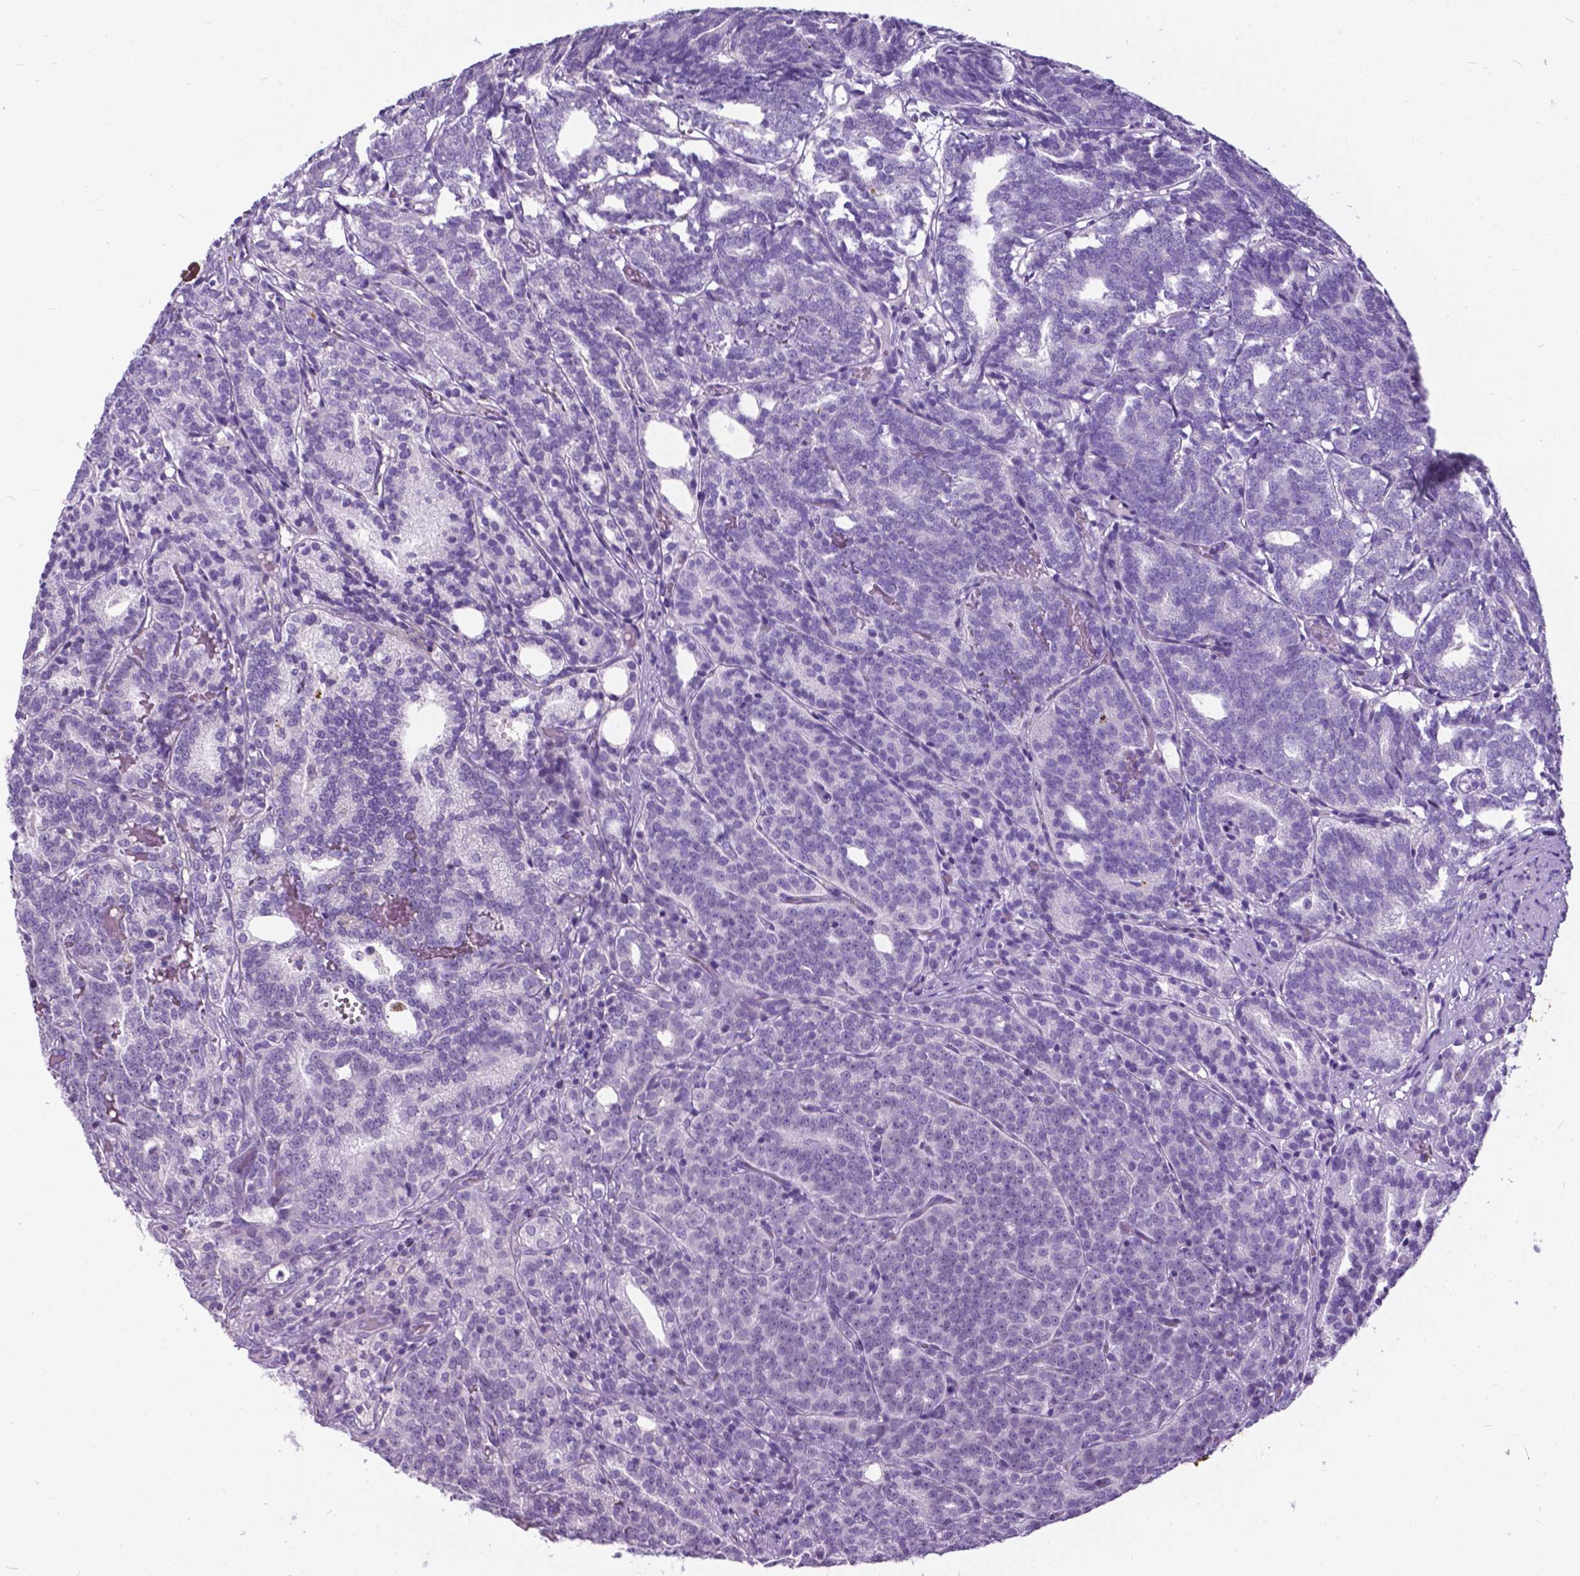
{"staining": {"intensity": "negative", "quantity": "none", "location": "none"}, "tissue": "prostate cancer", "cell_type": "Tumor cells", "image_type": "cancer", "snomed": [{"axis": "morphology", "description": "Adenocarcinoma, High grade"}, {"axis": "topography", "description": "Prostate"}], "caption": "DAB (3,3'-diaminobenzidine) immunohistochemical staining of high-grade adenocarcinoma (prostate) shows no significant positivity in tumor cells.", "gene": "BSND", "patient": {"sex": "male", "age": 53}}